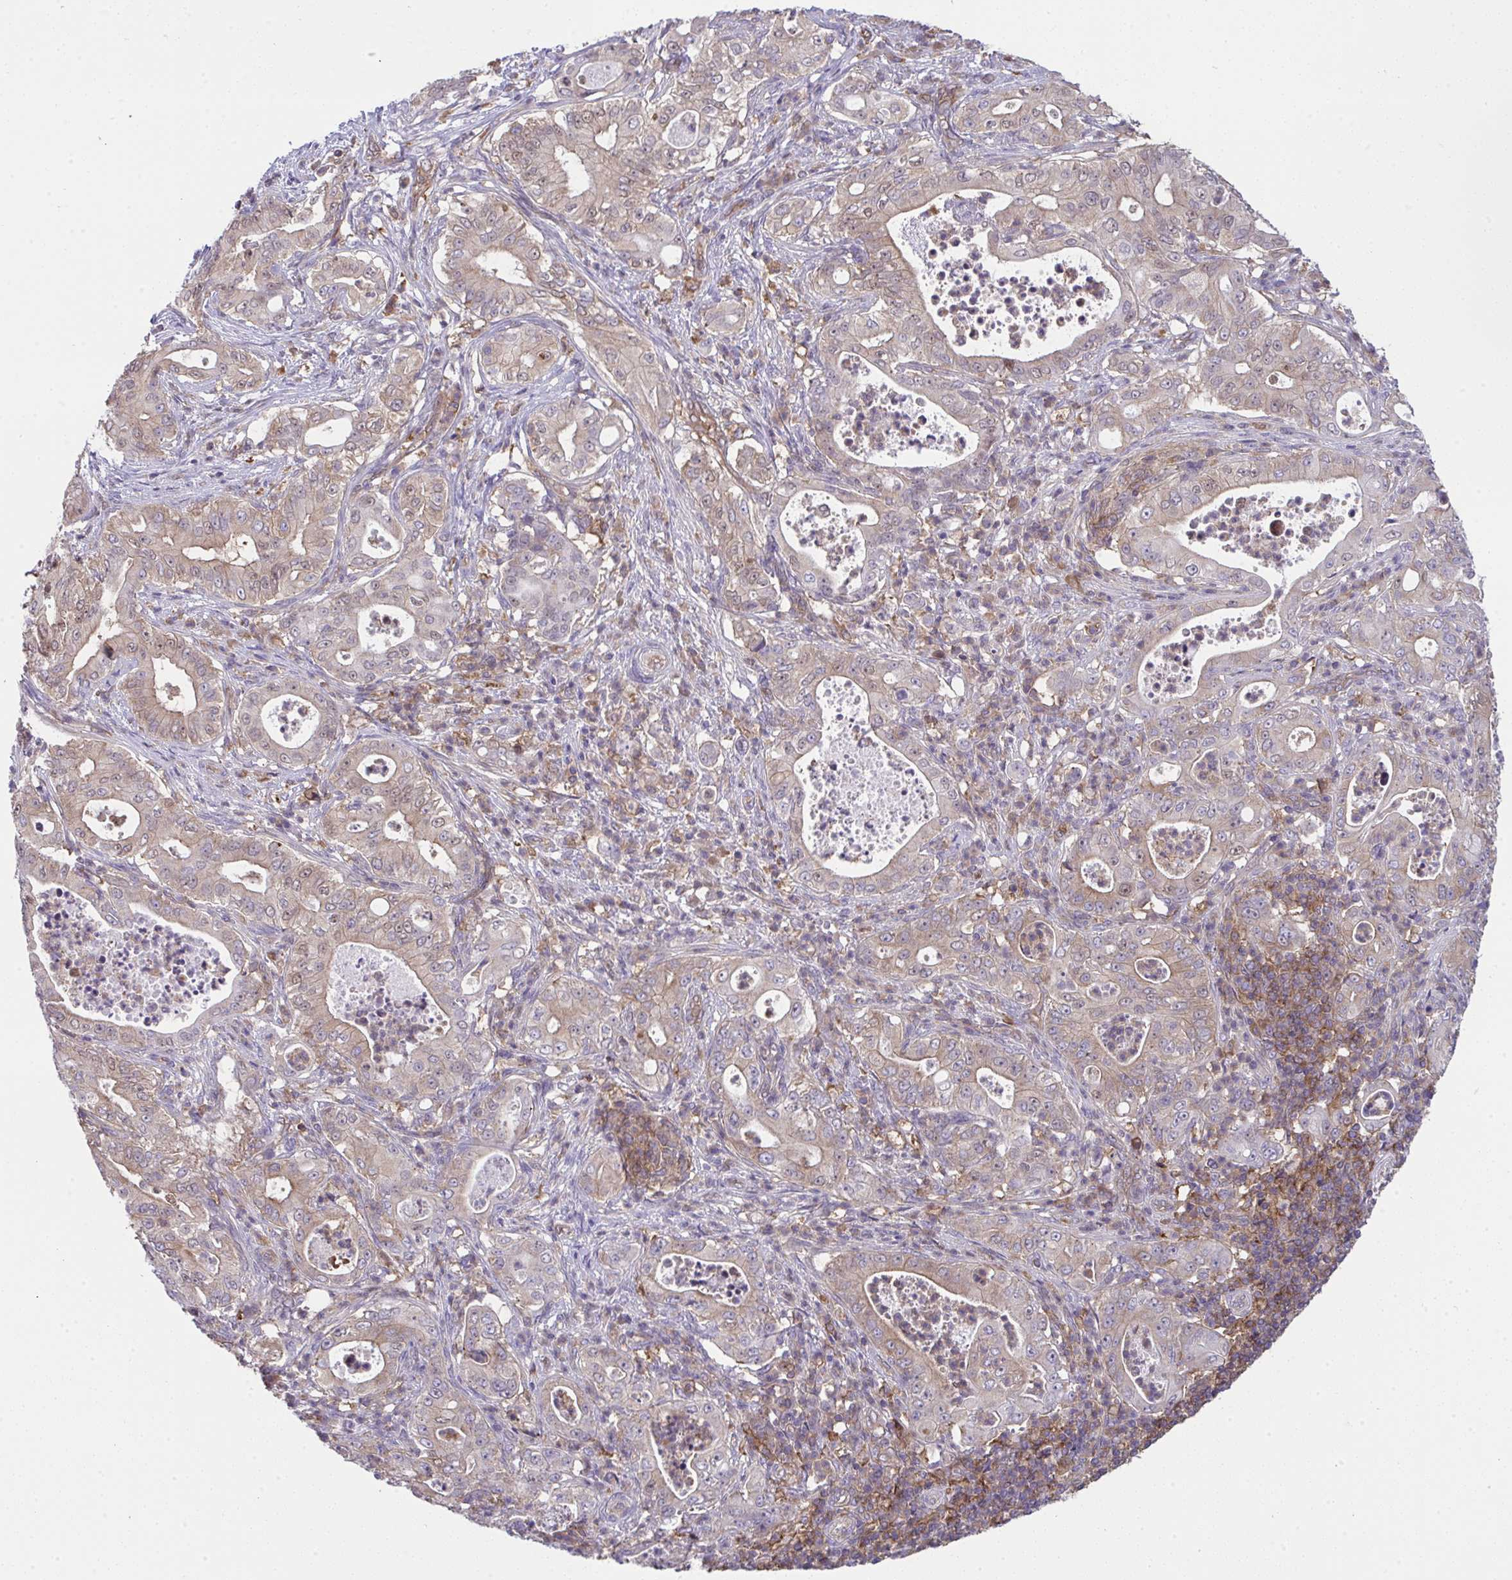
{"staining": {"intensity": "moderate", "quantity": "25%-75%", "location": "cytoplasmic/membranous,nuclear"}, "tissue": "pancreatic cancer", "cell_type": "Tumor cells", "image_type": "cancer", "snomed": [{"axis": "morphology", "description": "Adenocarcinoma, NOS"}, {"axis": "topography", "description": "Pancreas"}], "caption": "Protein analysis of pancreatic cancer (adenocarcinoma) tissue shows moderate cytoplasmic/membranous and nuclear staining in about 25%-75% of tumor cells.", "gene": "ALDH16A1", "patient": {"sex": "male", "age": 71}}